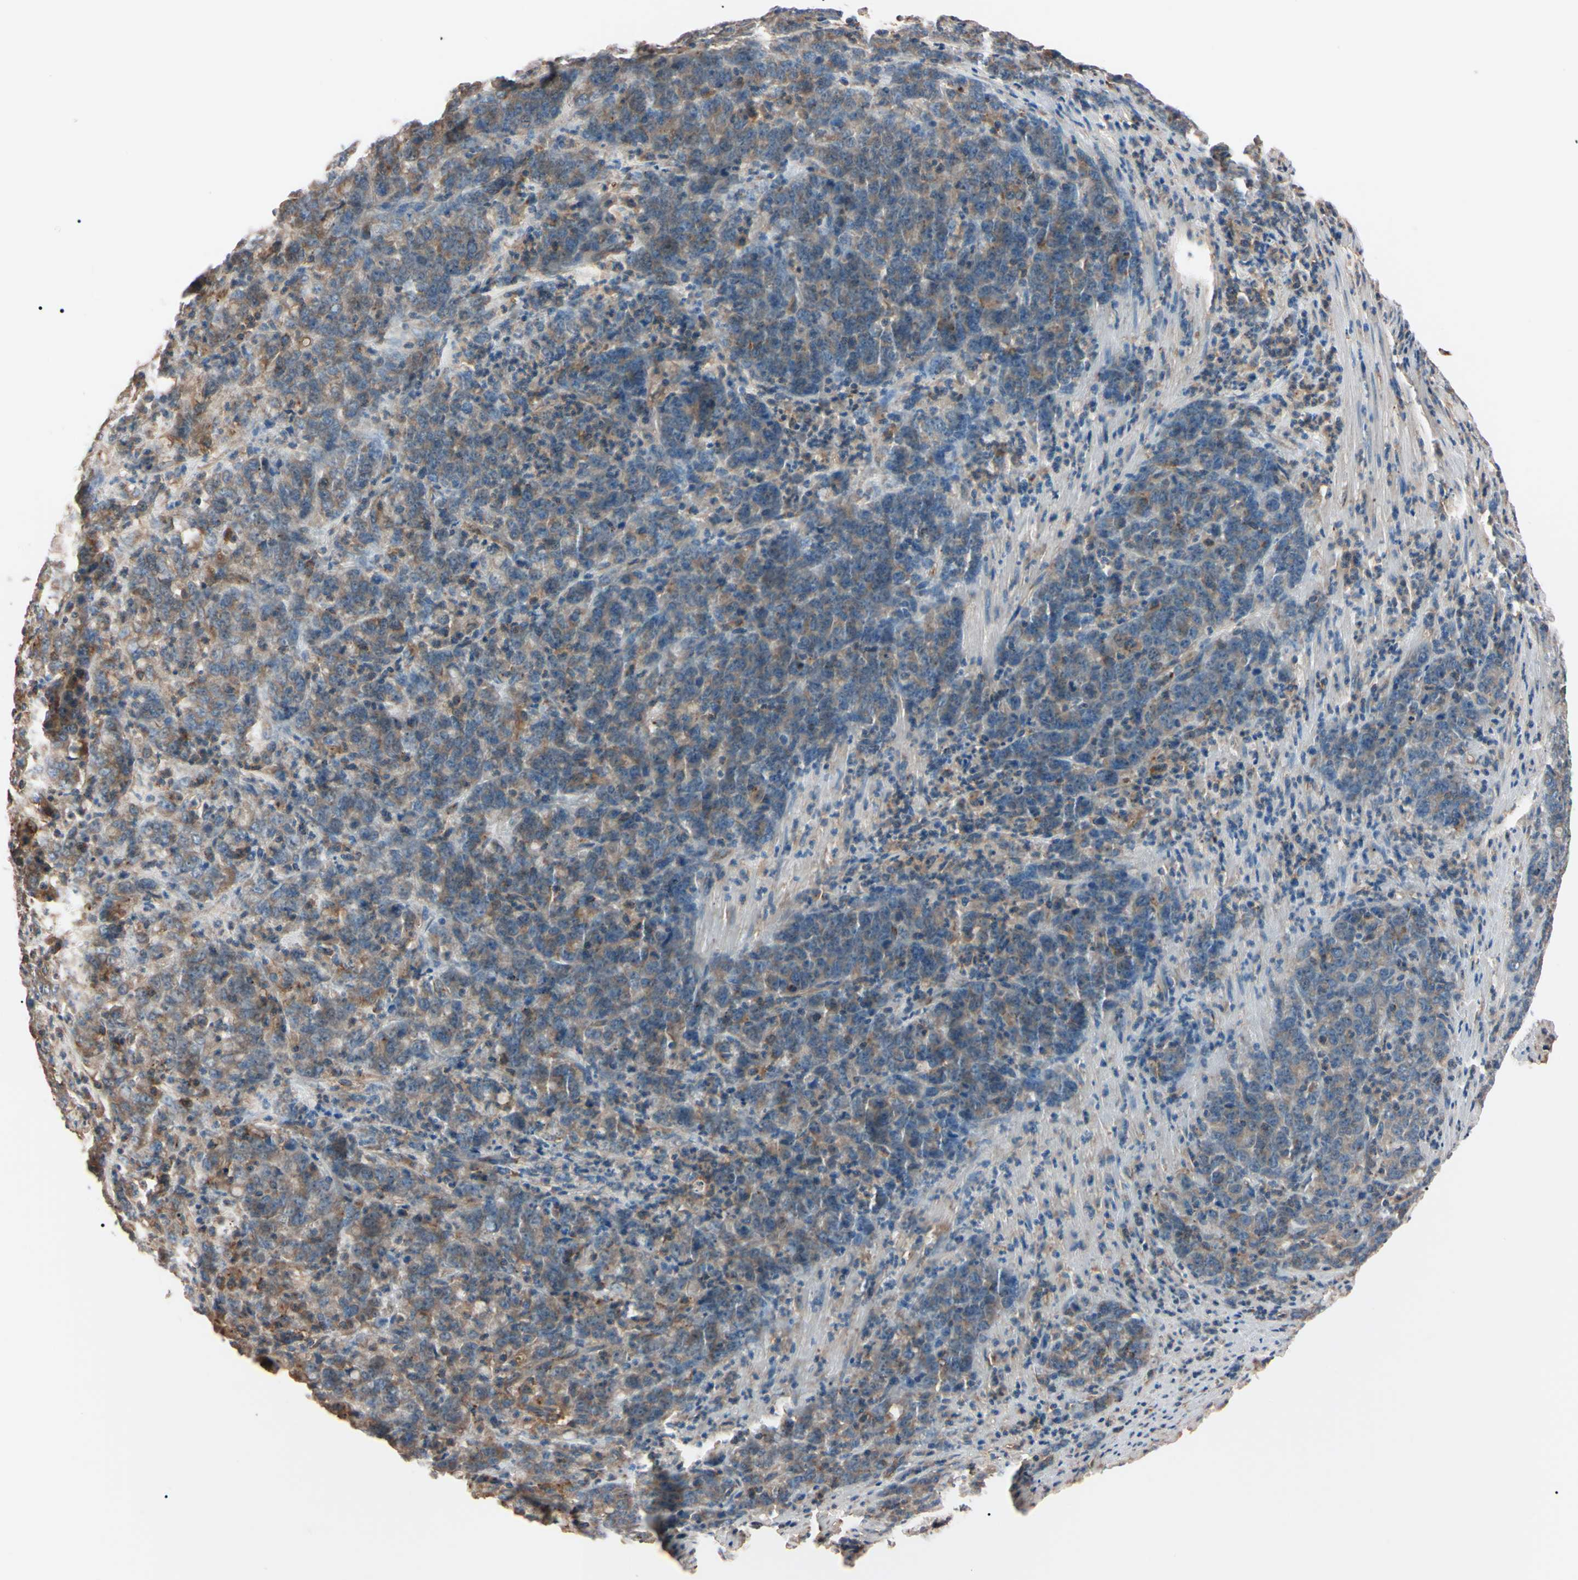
{"staining": {"intensity": "weak", "quantity": ">75%", "location": "cytoplasmic/membranous"}, "tissue": "stomach cancer", "cell_type": "Tumor cells", "image_type": "cancer", "snomed": [{"axis": "morphology", "description": "Adenocarcinoma, NOS"}, {"axis": "topography", "description": "Stomach, lower"}], "caption": "Stomach adenocarcinoma was stained to show a protein in brown. There is low levels of weak cytoplasmic/membranous expression in approximately >75% of tumor cells.", "gene": "PRKACA", "patient": {"sex": "female", "age": 71}}